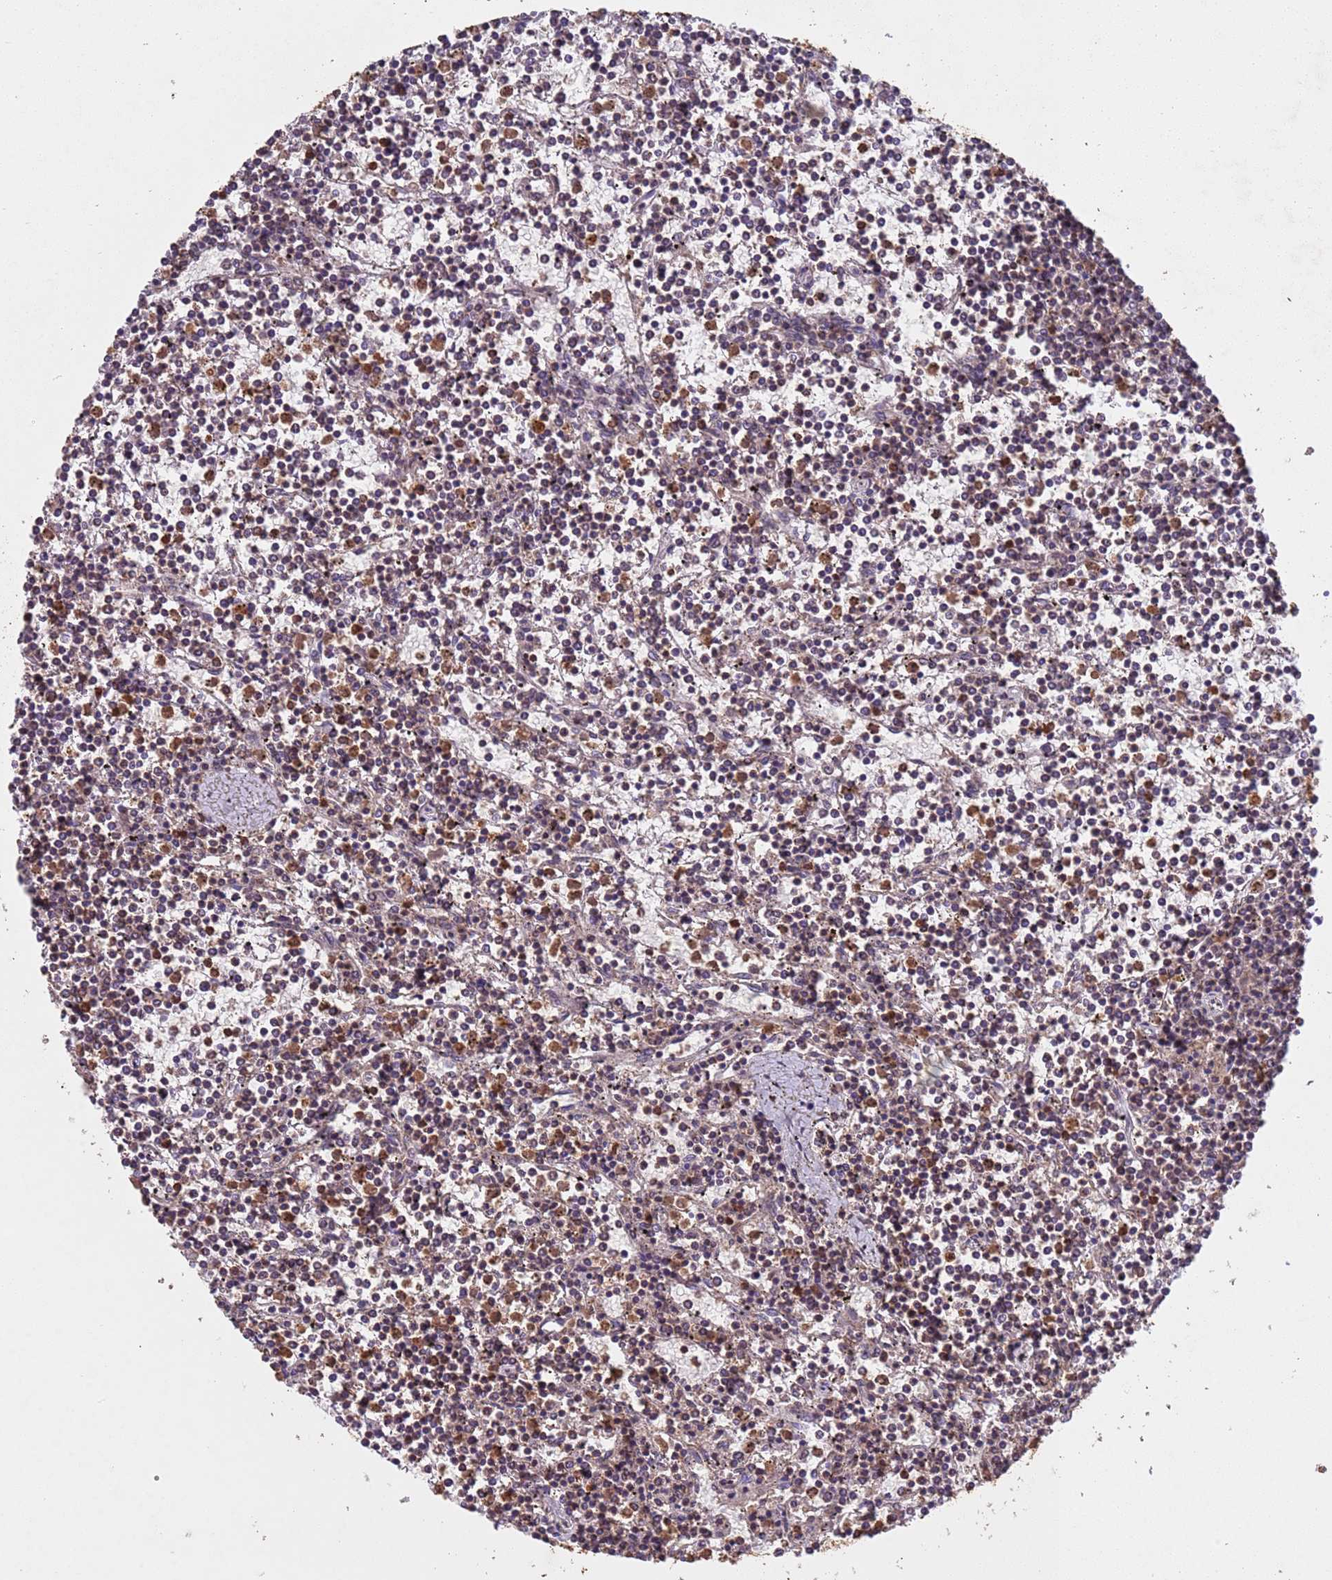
{"staining": {"intensity": "moderate", "quantity": "<25%", "location": "nuclear"}, "tissue": "lymphoma", "cell_type": "Tumor cells", "image_type": "cancer", "snomed": [{"axis": "morphology", "description": "Malignant lymphoma, non-Hodgkin's type, Low grade"}, {"axis": "topography", "description": "Spleen"}], "caption": "High-power microscopy captured an IHC micrograph of lymphoma, revealing moderate nuclear positivity in approximately <25% of tumor cells.", "gene": "HDAC10", "patient": {"sex": "female", "age": 19}}